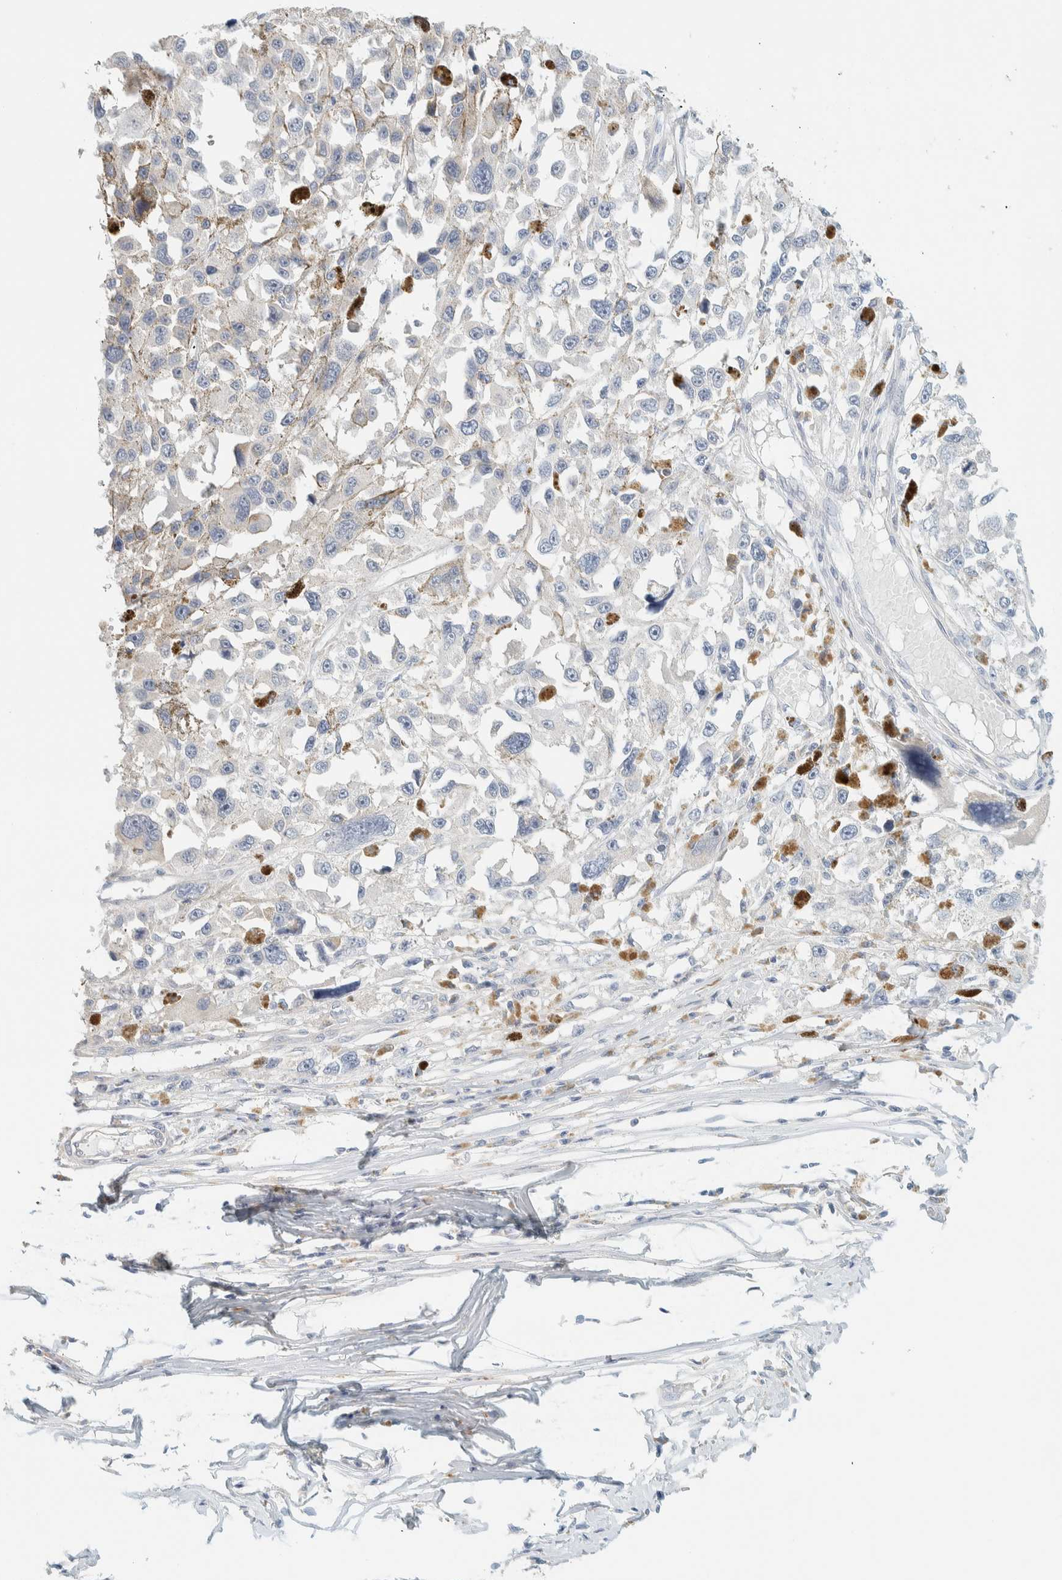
{"staining": {"intensity": "negative", "quantity": "none", "location": "none"}, "tissue": "melanoma", "cell_type": "Tumor cells", "image_type": "cancer", "snomed": [{"axis": "morphology", "description": "Malignant melanoma, Metastatic site"}, {"axis": "topography", "description": "Lymph node"}], "caption": "There is no significant expression in tumor cells of malignant melanoma (metastatic site).", "gene": "PTGES3L-AARSD1", "patient": {"sex": "male", "age": 59}}